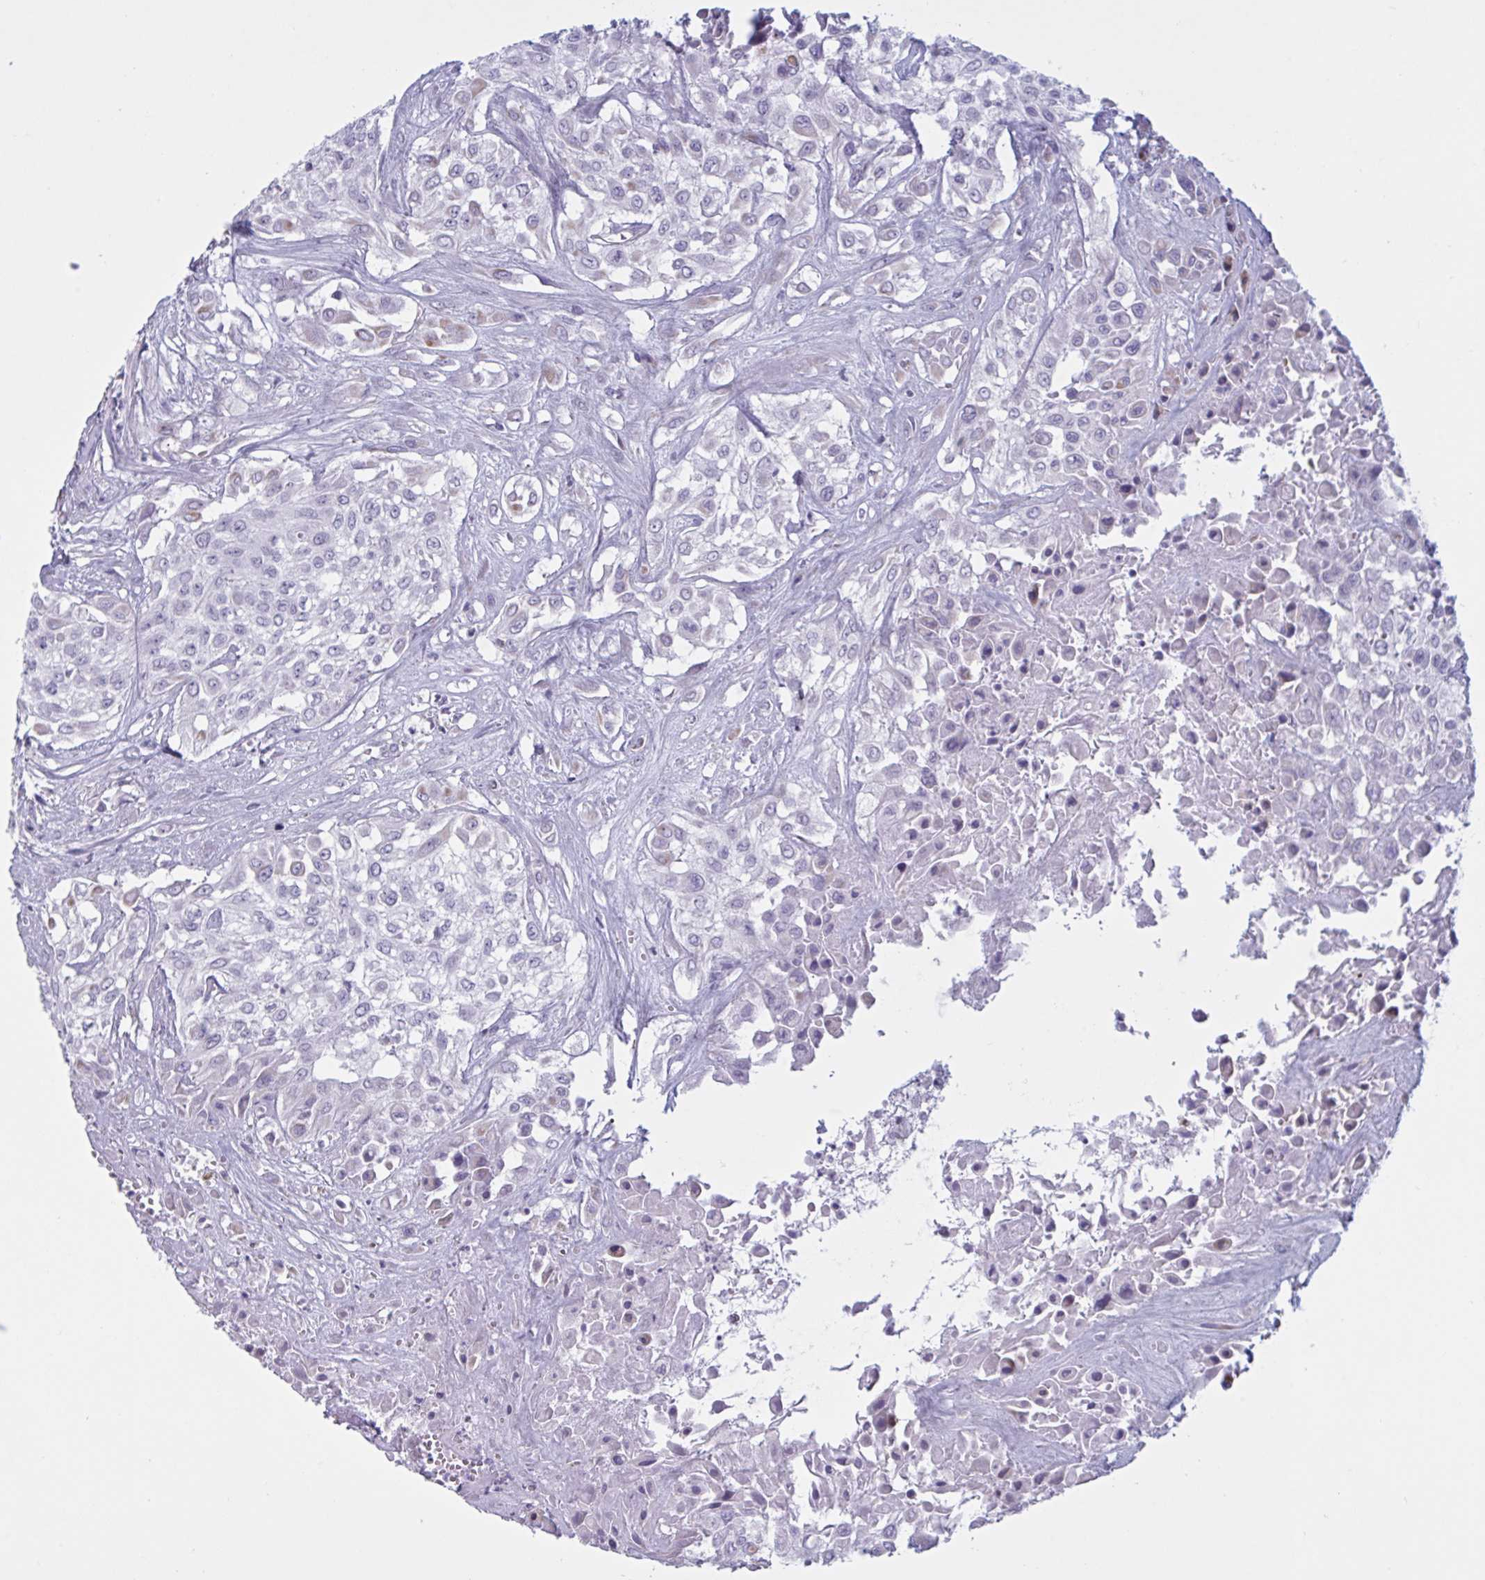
{"staining": {"intensity": "negative", "quantity": "none", "location": "none"}, "tissue": "urothelial cancer", "cell_type": "Tumor cells", "image_type": "cancer", "snomed": [{"axis": "morphology", "description": "Urothelial carcinoma, High grade"}, {"axis": "topography", "description": "Urinary bladder"}], "caption": "Urothelial cancer was stained to show a protein in brown. There is no significant staining in tumor cells. The staining was performed using DAB to visualize the protein expression in brown, while the nuclei were stained in blue with hematoxylin (Magnification: 20x).", "gene": "OR1L3", "patient": {"sex": "male", "age": 57}}